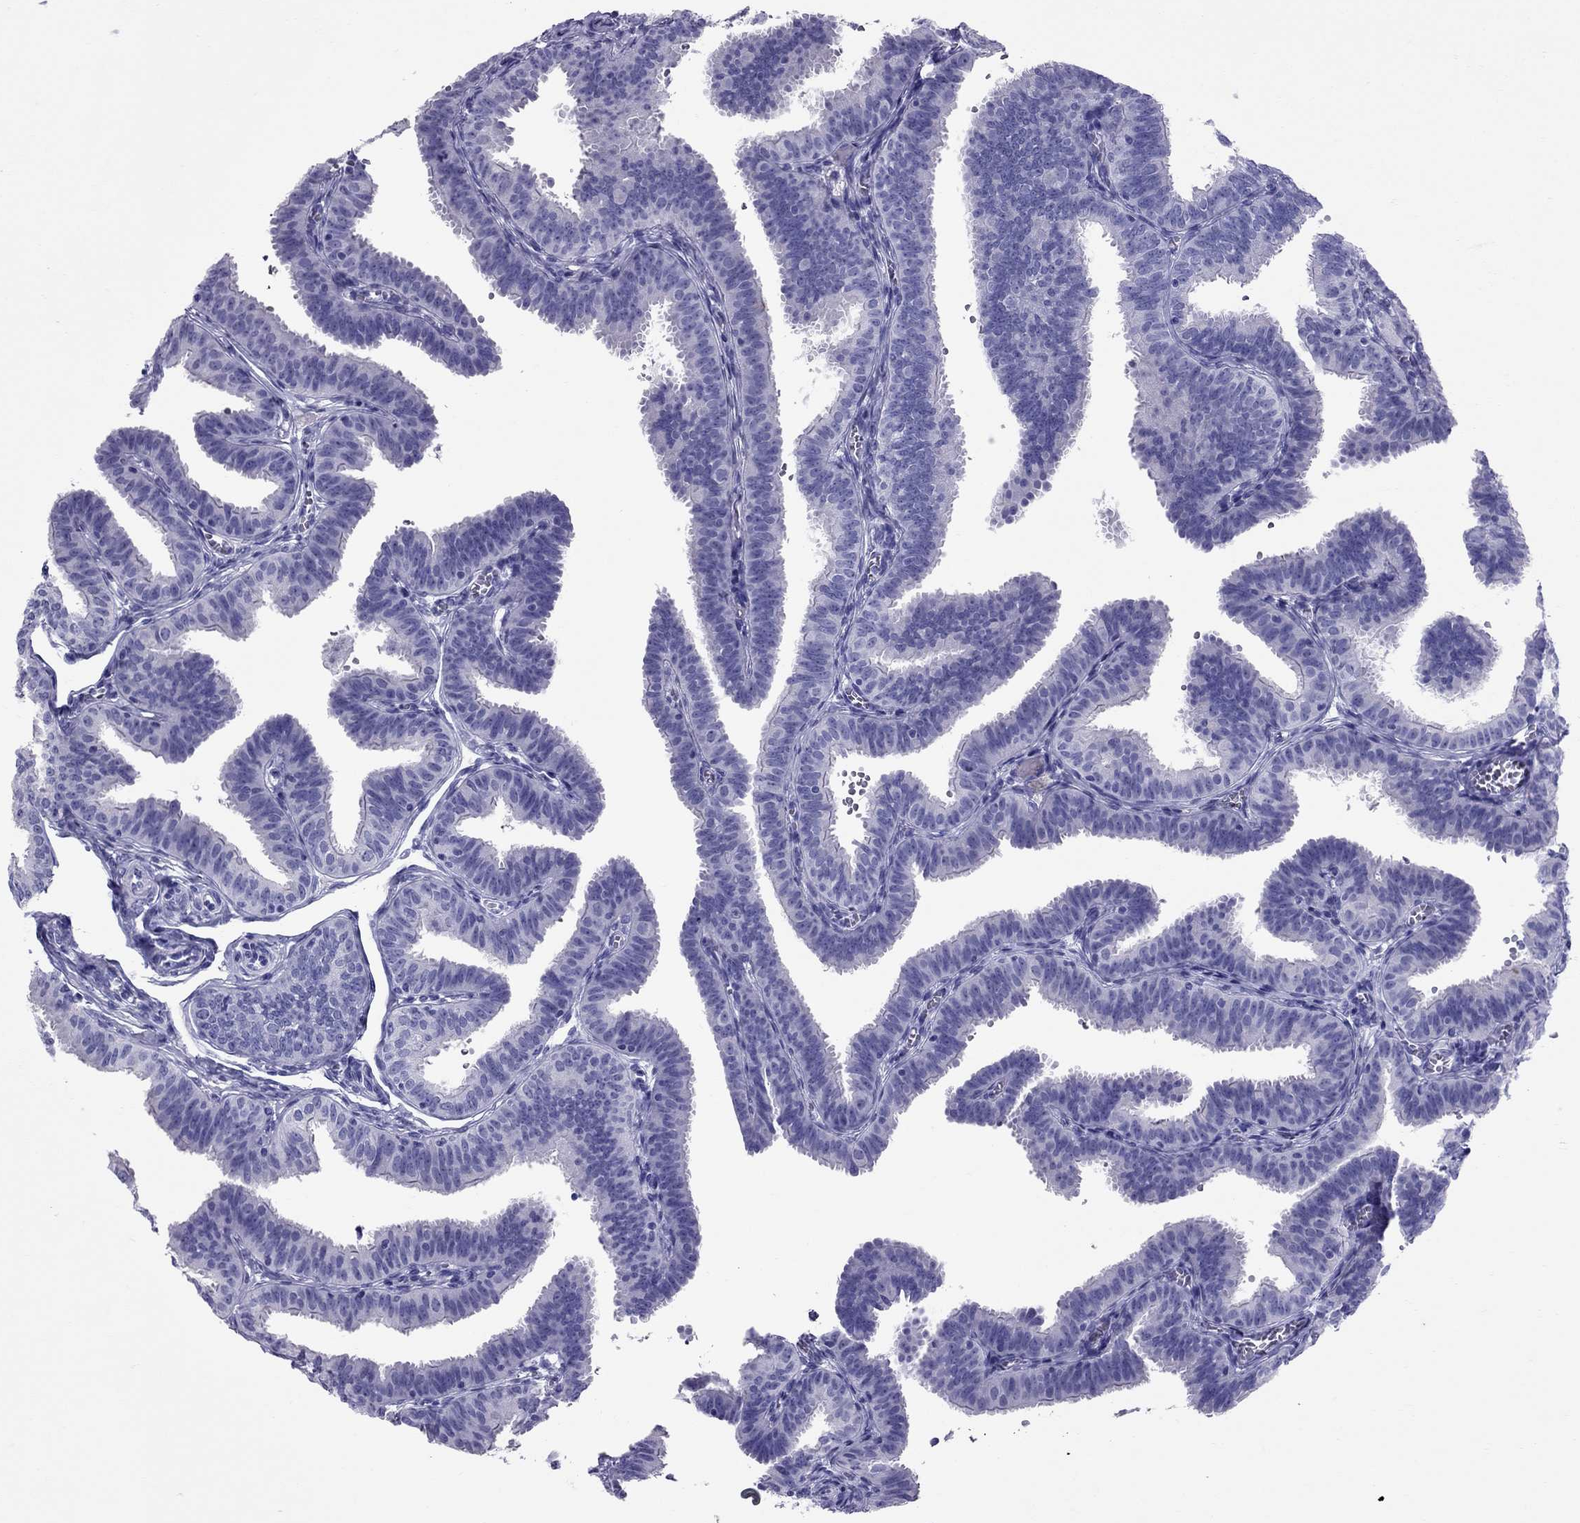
{"staining": {"intensity": "negative", "quantity": "none", "location": "none"}, "tissue": "fallopian tube", "cell_type": "Glandular cells", "image_type": "normal", "snomed": [{"axis": "morphology", "description": "Normal tissue, NOS"}, {"axis": "topography", "description": "Fallopian tube"}], "caption": "Immunohistochemistry (IHC) histopathology image of benign fallopian tube: human fallopian tube stained with DAB (3,3'-diaminobenzidine) shows no significant protein expression in glandular cells.", "gene": "AVPR1B", "patient": {"sex": "female", "age": 25}}